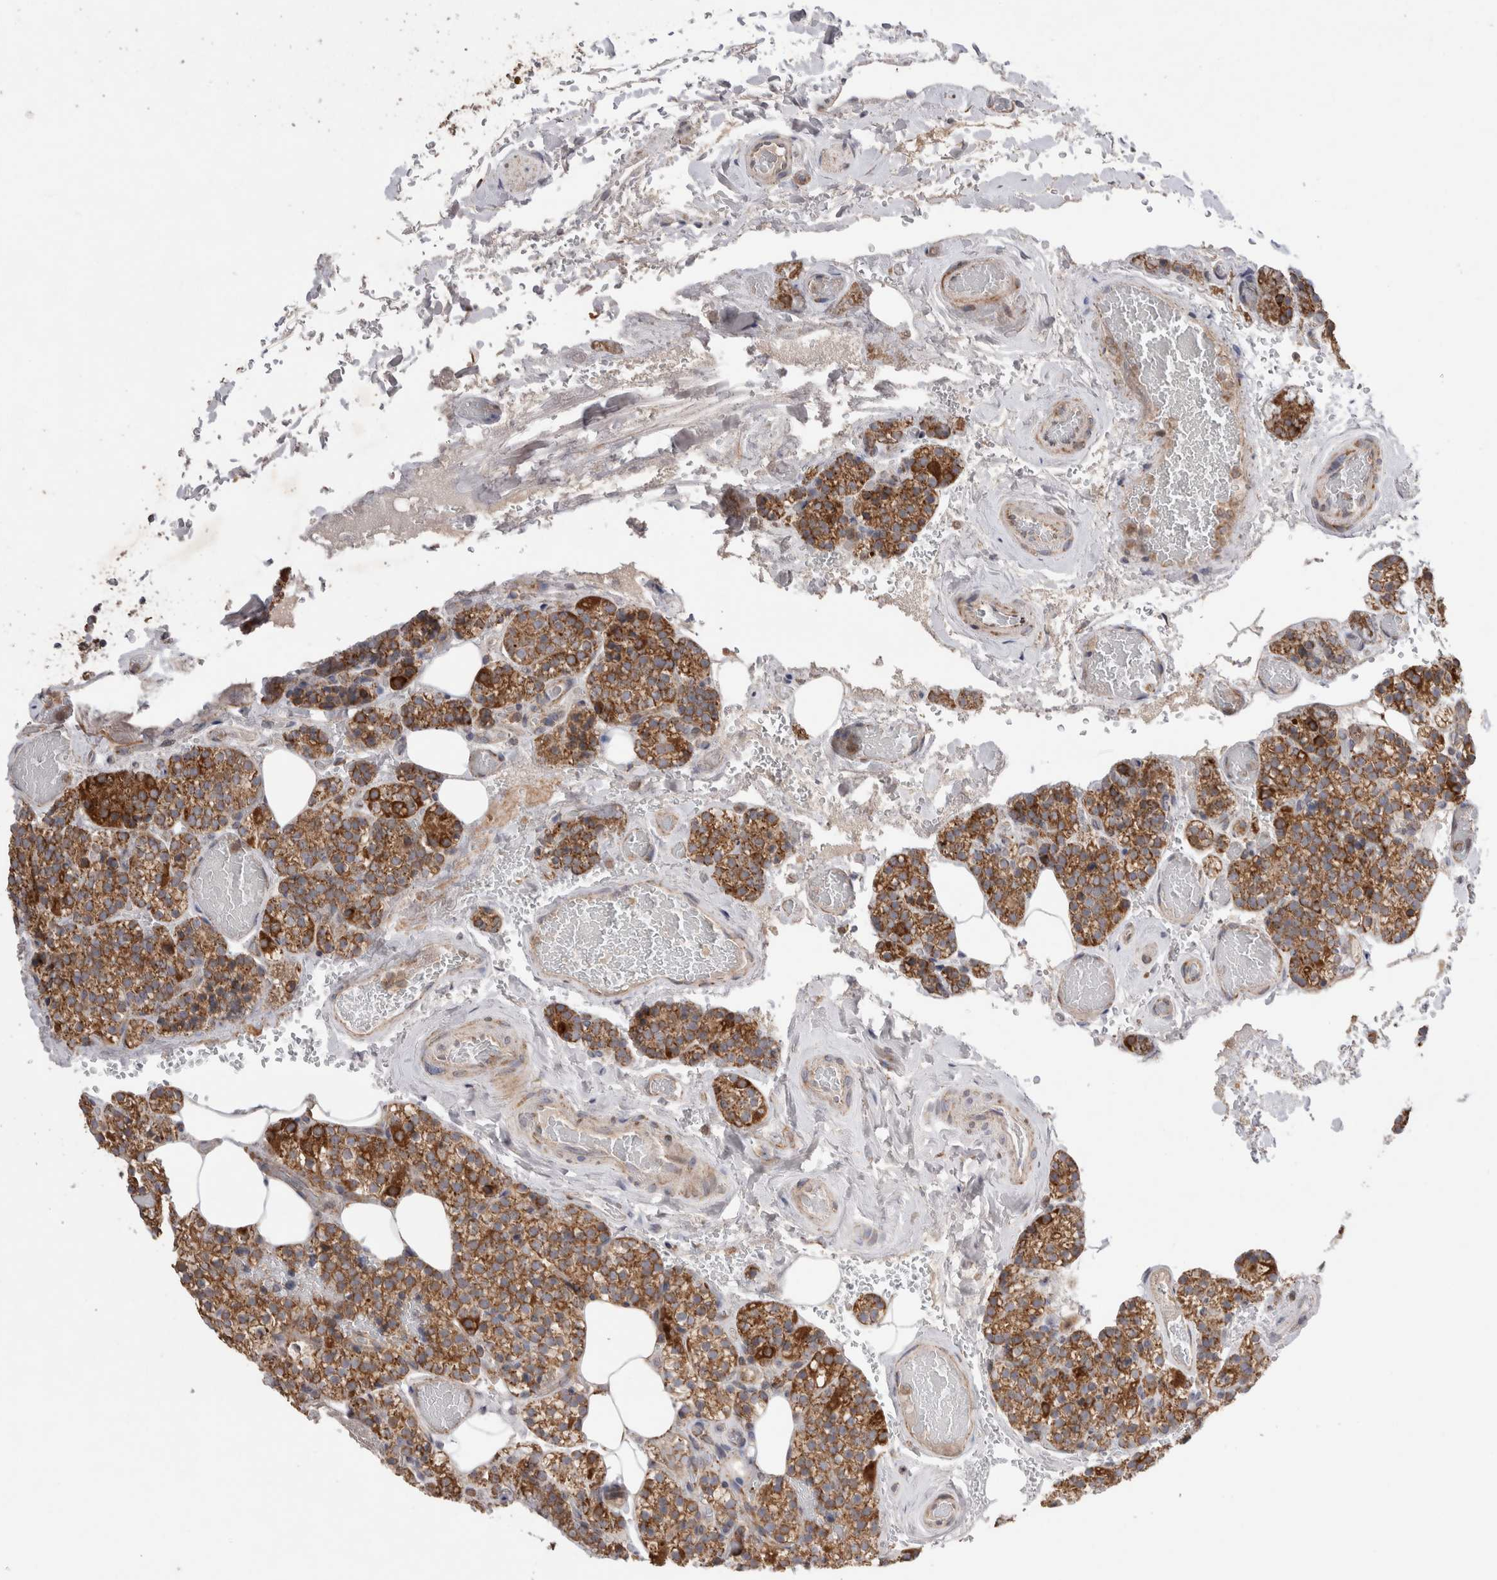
{"staining": {"intensity": "strong", "quantity": ">75%", "location": "cytoplasmic/membranous"}, "tissue": "parathyroid gland", "cell_type": "Glandular cells", "image_type": "normal", "snomed": [{"axis": "morphology", "description": "Normal tissue, NOS"}, {"axis": "topography", "description": "Parathyroid gland"}], "caption": "This is a micrograph of immunohistochemistry (IHC) staining of unremarkable parathyroid gland, which shows strong staining in the cytoplasmic/membranous of glandular cells.", "gene": "KIF21B", "patient": {"sex": "male", "age": 87}}